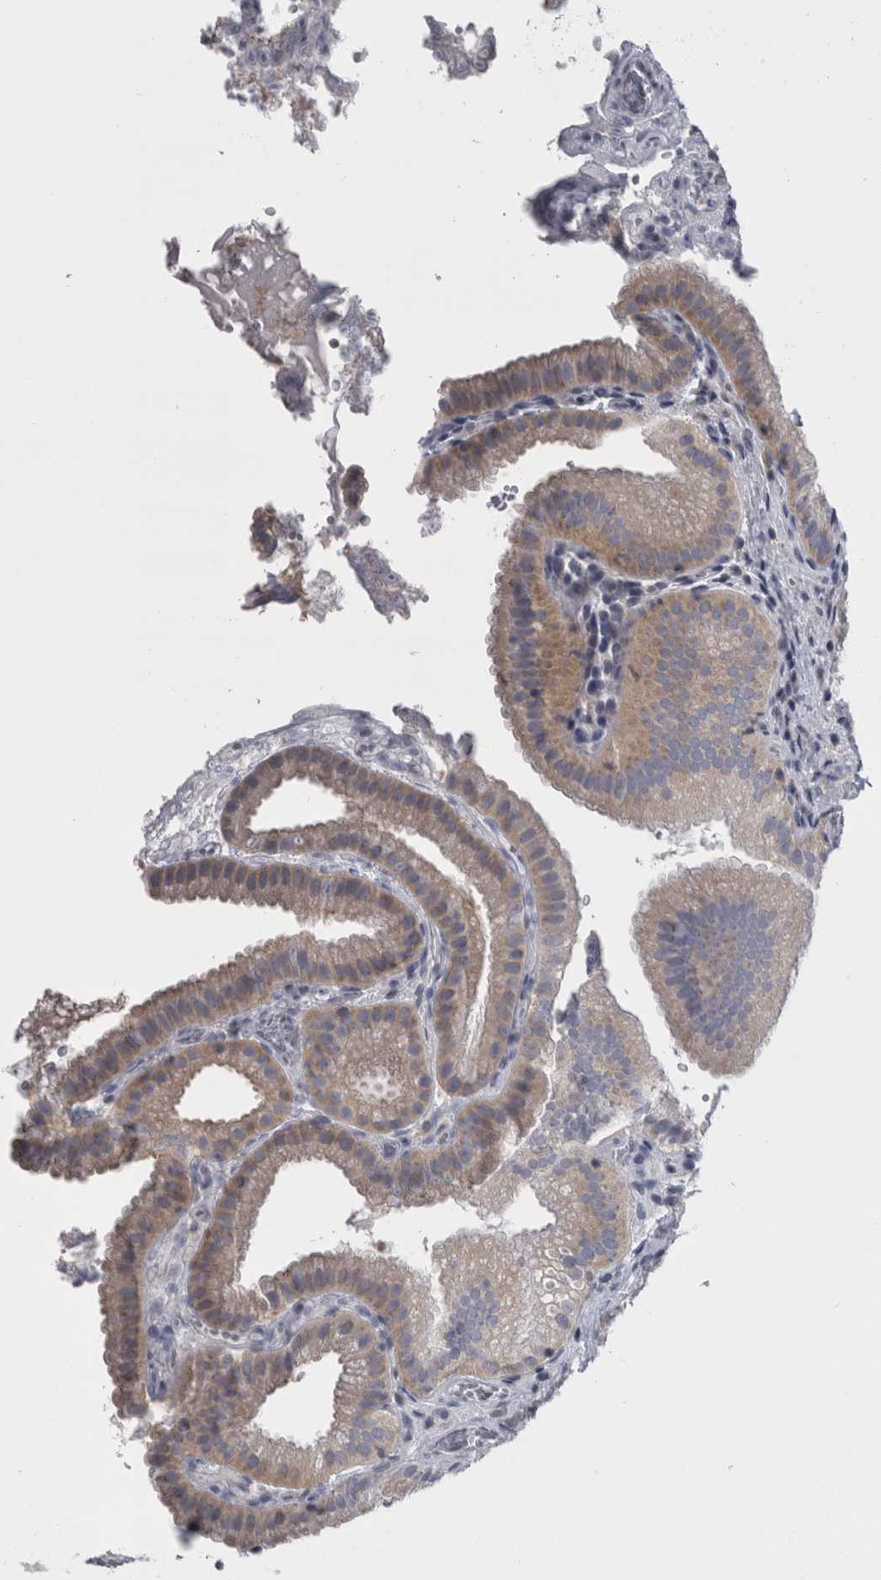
{"staining": {"intensity": "weak", "quantity": ">75%", "location": "cytoplasmic/membranous"}, "tissue": "gallbladder", "cell_type": "Glandular cells", "image_type": "normal", "snomed": [{"axis": "morphology", "description": "Normal tissue, NOS"}, {"axis": "topography", "description": "Gallbladder"}], "caption": "A high-resolution micrograph shows IHC staining of normal gallbladder, which demonstrates weak cytoplasmic/membranous staining in about >75% of glandular cells. (Brightfield microscopy of DAB IHC at high magnification).", "gene": "PRRC2C", "patient": {"sex": "female", "age": 30}}